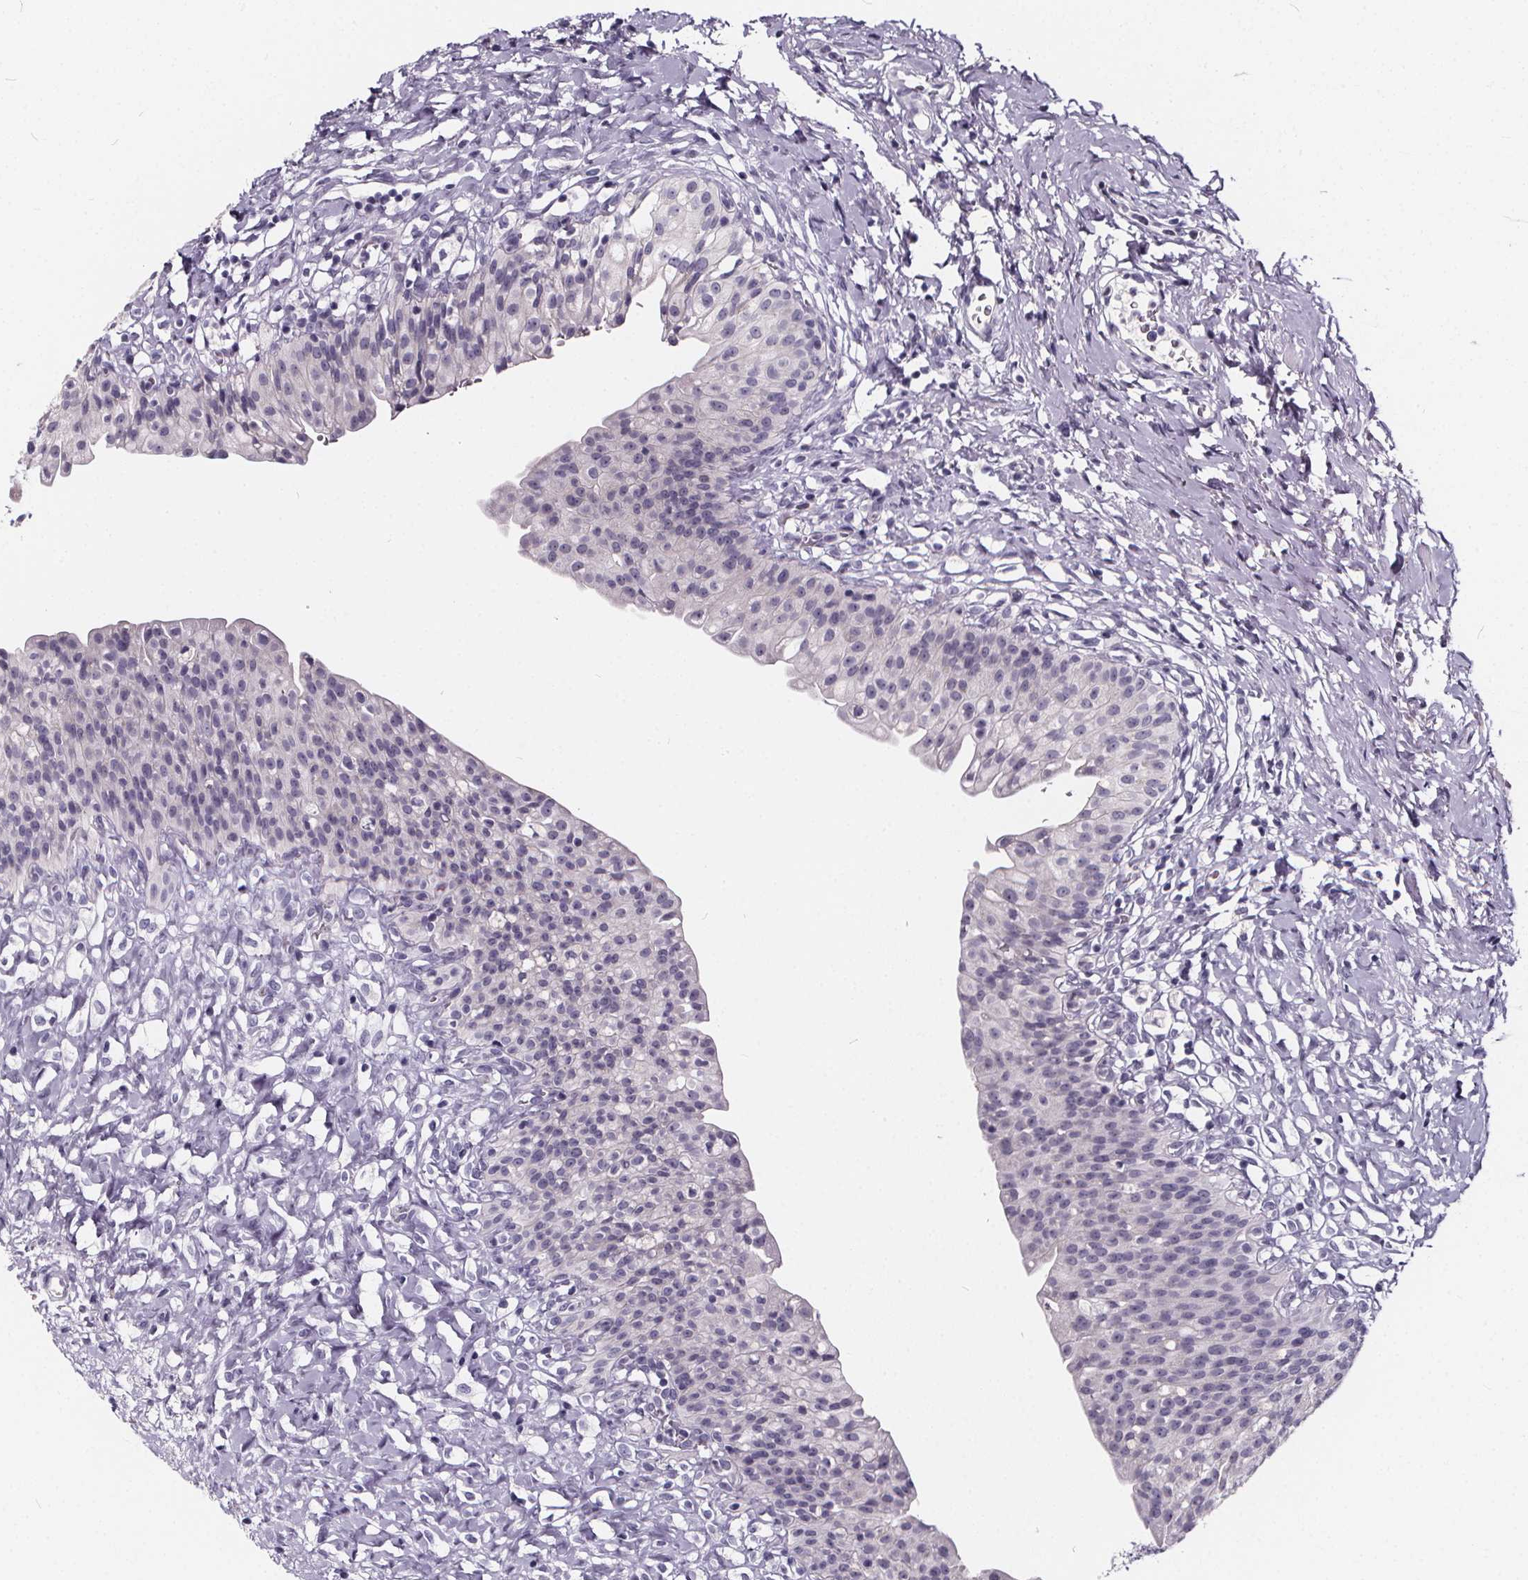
{"staining": {"intensity": "negative", "quantity": "none", "location": "none"}, "tissue": "urinary bladder", "cell_type": "Urothelial cells", "image_type": "normal", "snomed": [{"axis": "morphology", "description": "Normal tissue, NOS"}, {"axis": "topography", "description": "Urinary bladder"}], "caption": "Immunohistochemistry histopathology image of normal urinary bladder stained for a protein (brown), which exhibits no expression in urothelial cells. The staining is performed using DAB brown chromogen with nuclei counter-stained in using hematoxylin.", "gene": "SPEF2", "patient": {"sex": "male", "age": 76}}